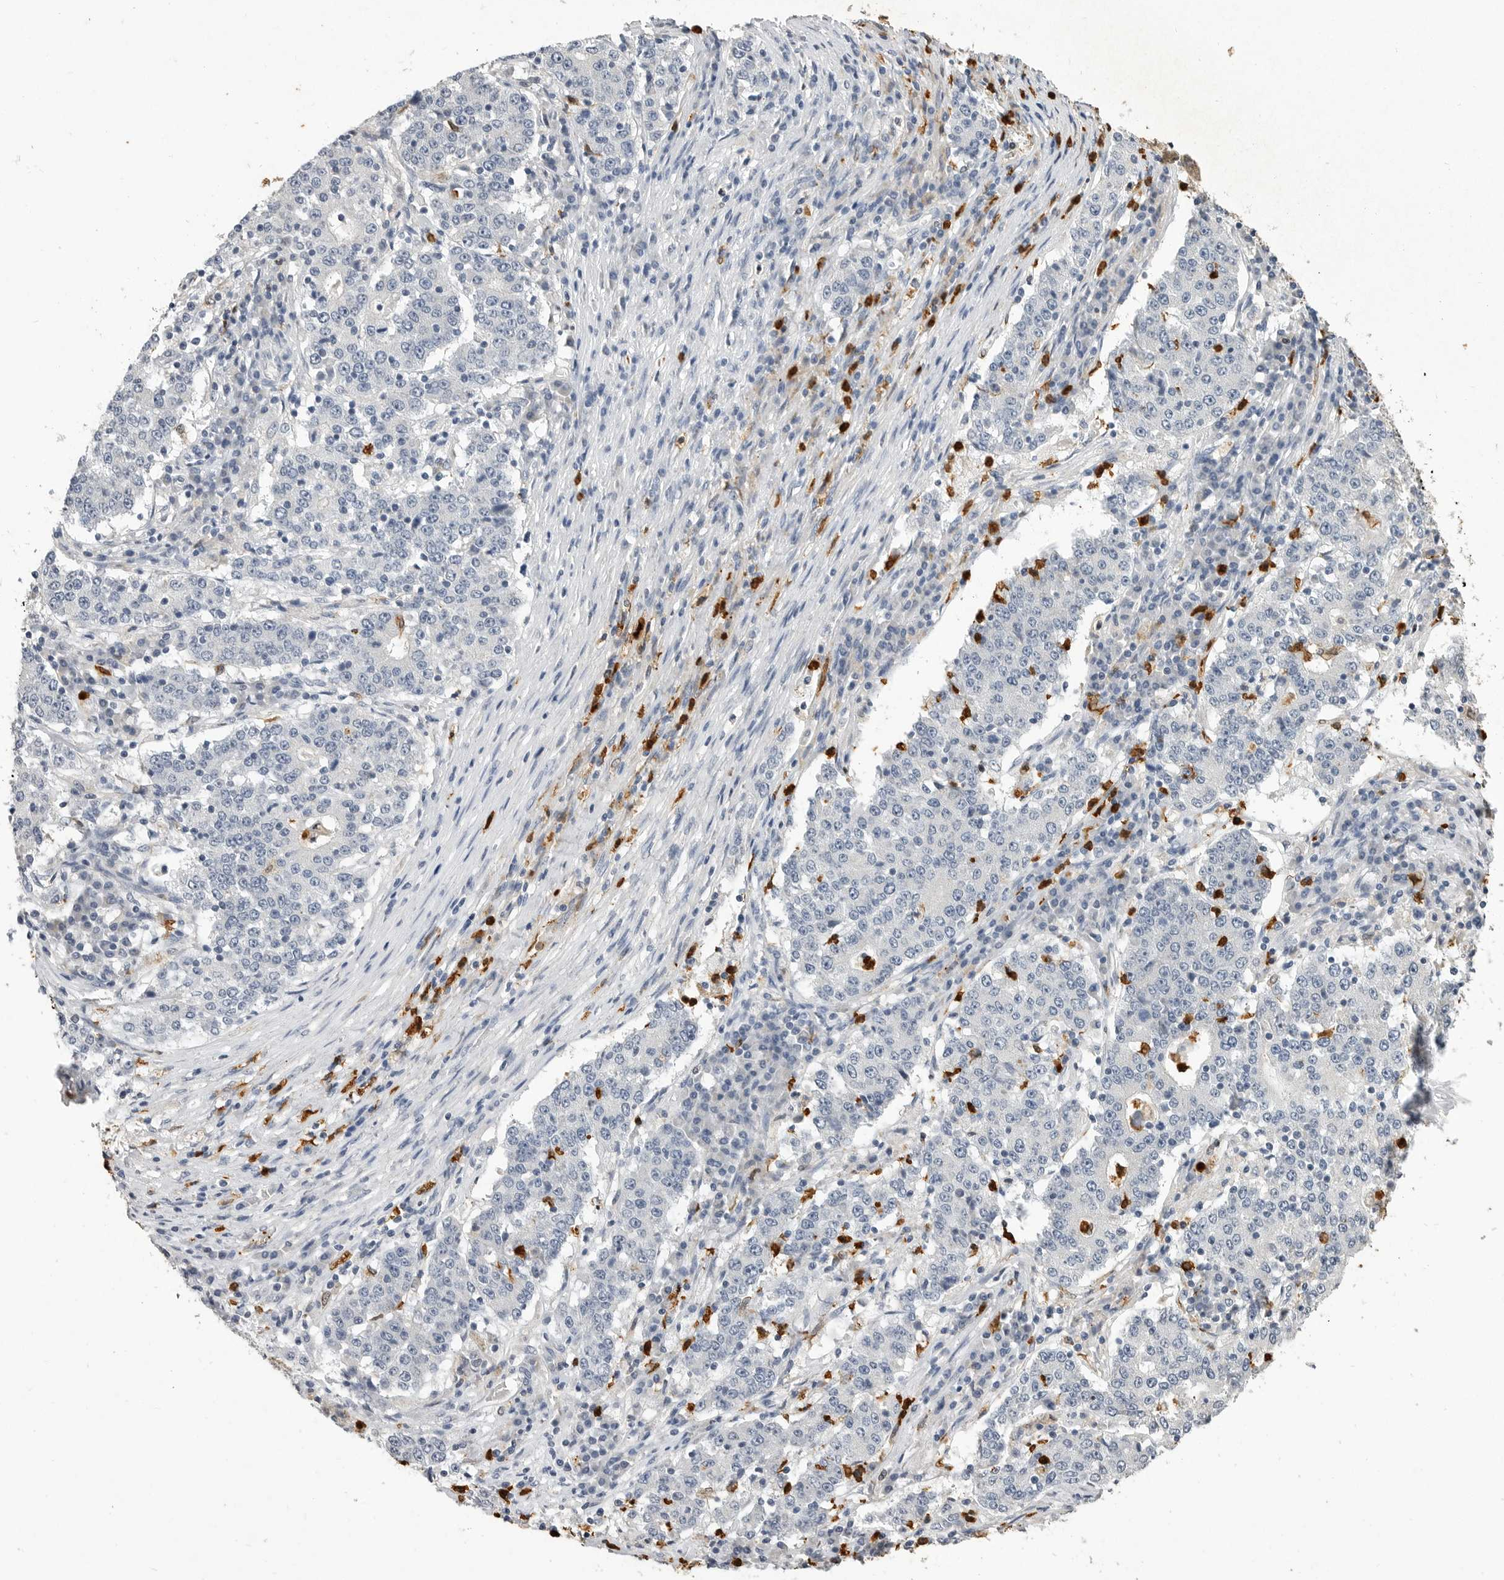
{"staining": {"intensity": "negative", "quantity": "none", "location": "none"}, "tissue": "stomach cancer", "cell_type": "Tumor cells", "image_type": "cancer", "snomed": [{"axis": "morphology", "description": "Adenocarcinoma, NOS"}, {"axis": "topography", "description": "Stomach"}], "caption": "Stomach cancer (adenocarcinoma) was stained to show a protein in brown. There is no significant positivity in tumor cells. (Stains: DAB immunohistochemistry with hematoxylin counter stain, Microscopy: brightfield microscopy at high magnification).", "gene": "LTBR", "patient": {"sex": "male", "age": 59}}